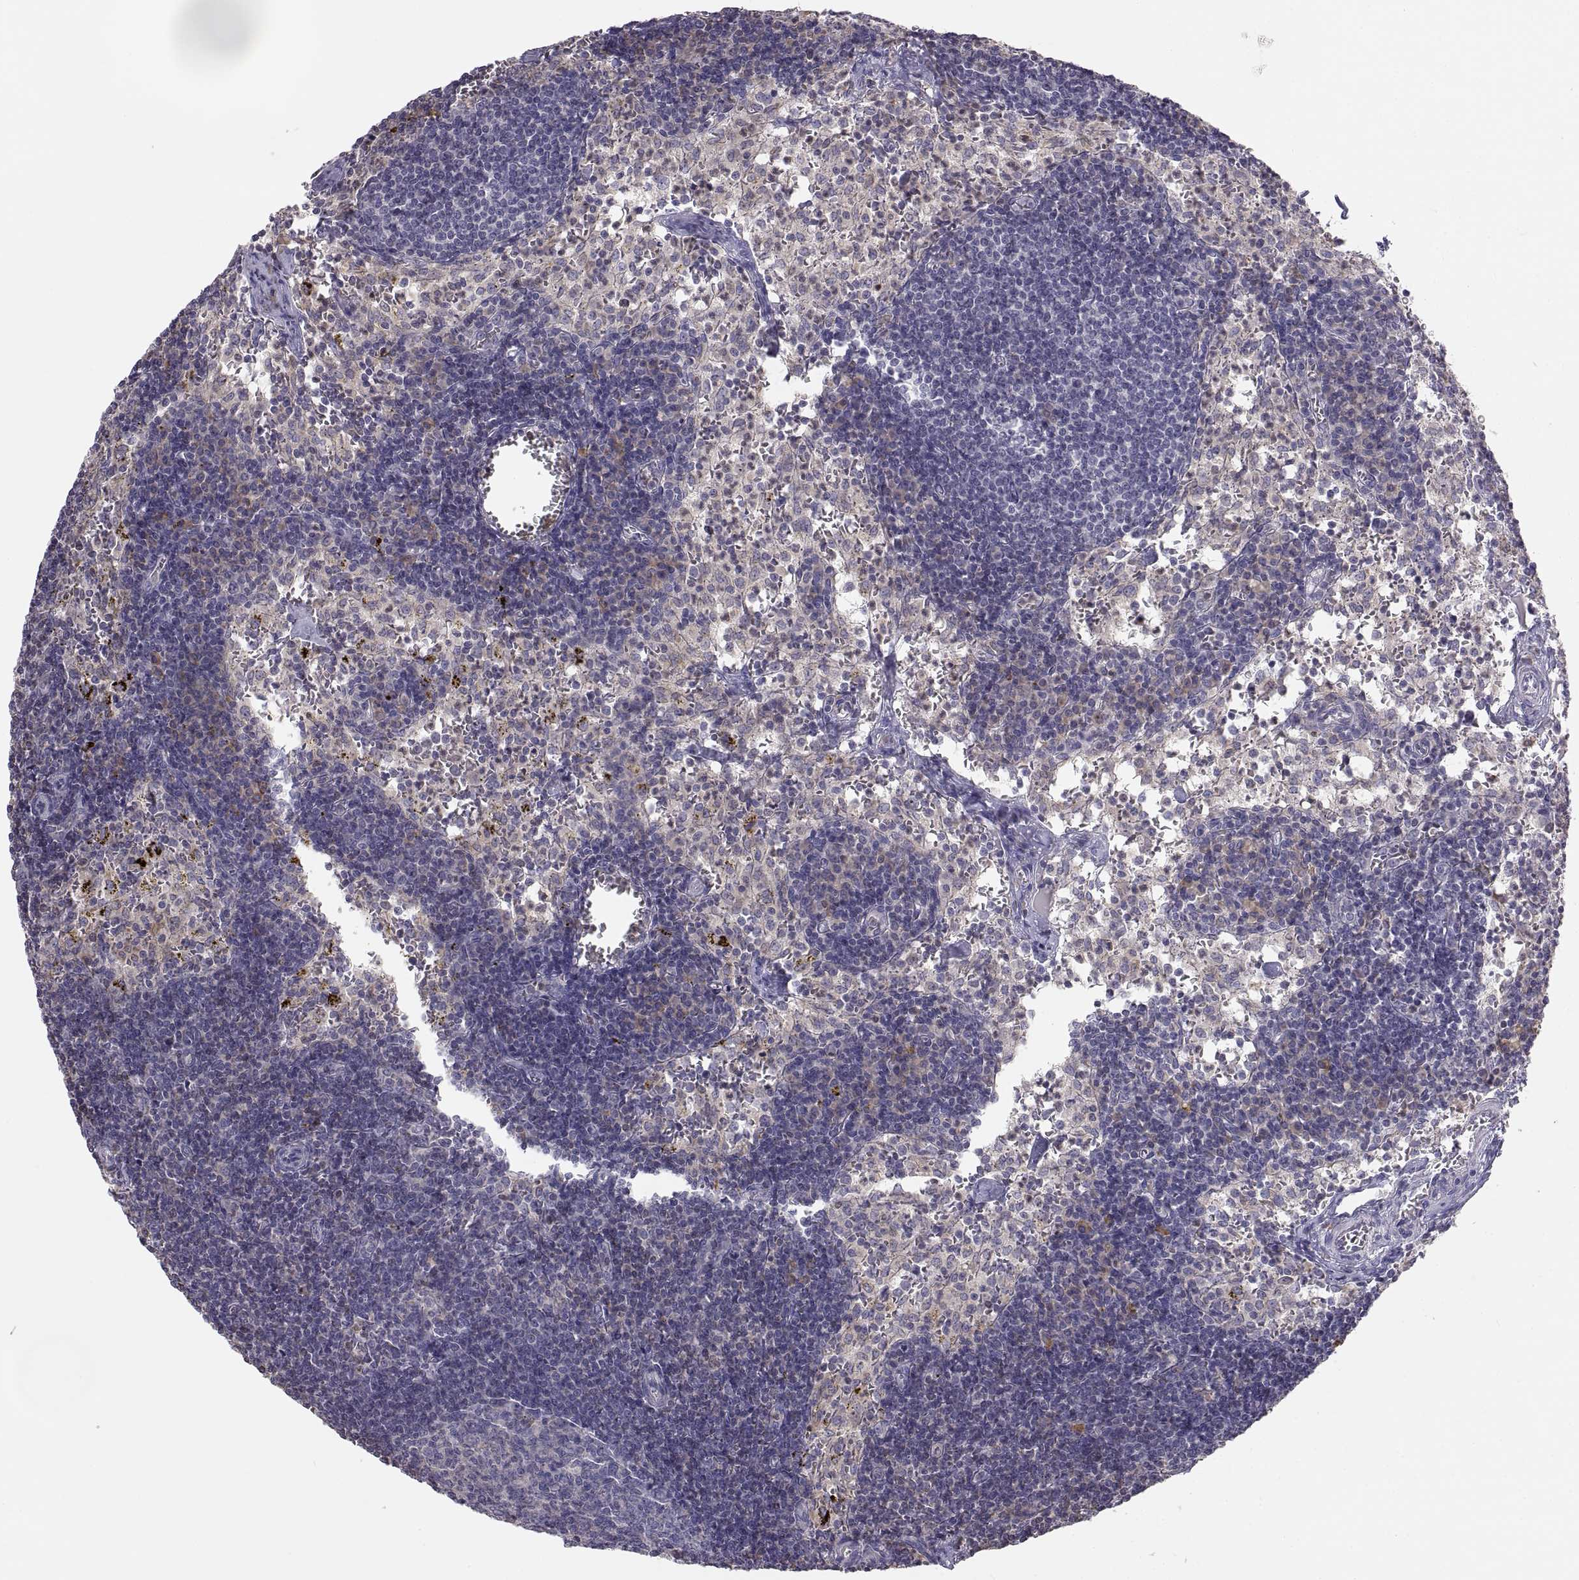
{"staining": {"intensity": "negative", "quantity": "none", "location": "none"}, "tissue": "lymph node", "cell_type": "Germinal center cells", "image_type": "normal", "snomed": [{"axis": "morphology", "description": "Normal tissue, NOS"}, {"axis": "topography", "description": "Lymph node"}], "caption": "Lymph node was stained to show a protein in brown. There is no significant staining in germinal center cells. The staining is performed using DAB (3,3'-diaminobenzidine) brown chromogen with nuclei counter-stained in using hematoxylin.", "gene": "ERO1A", "patient": {"sex": "female", "age": 52}}